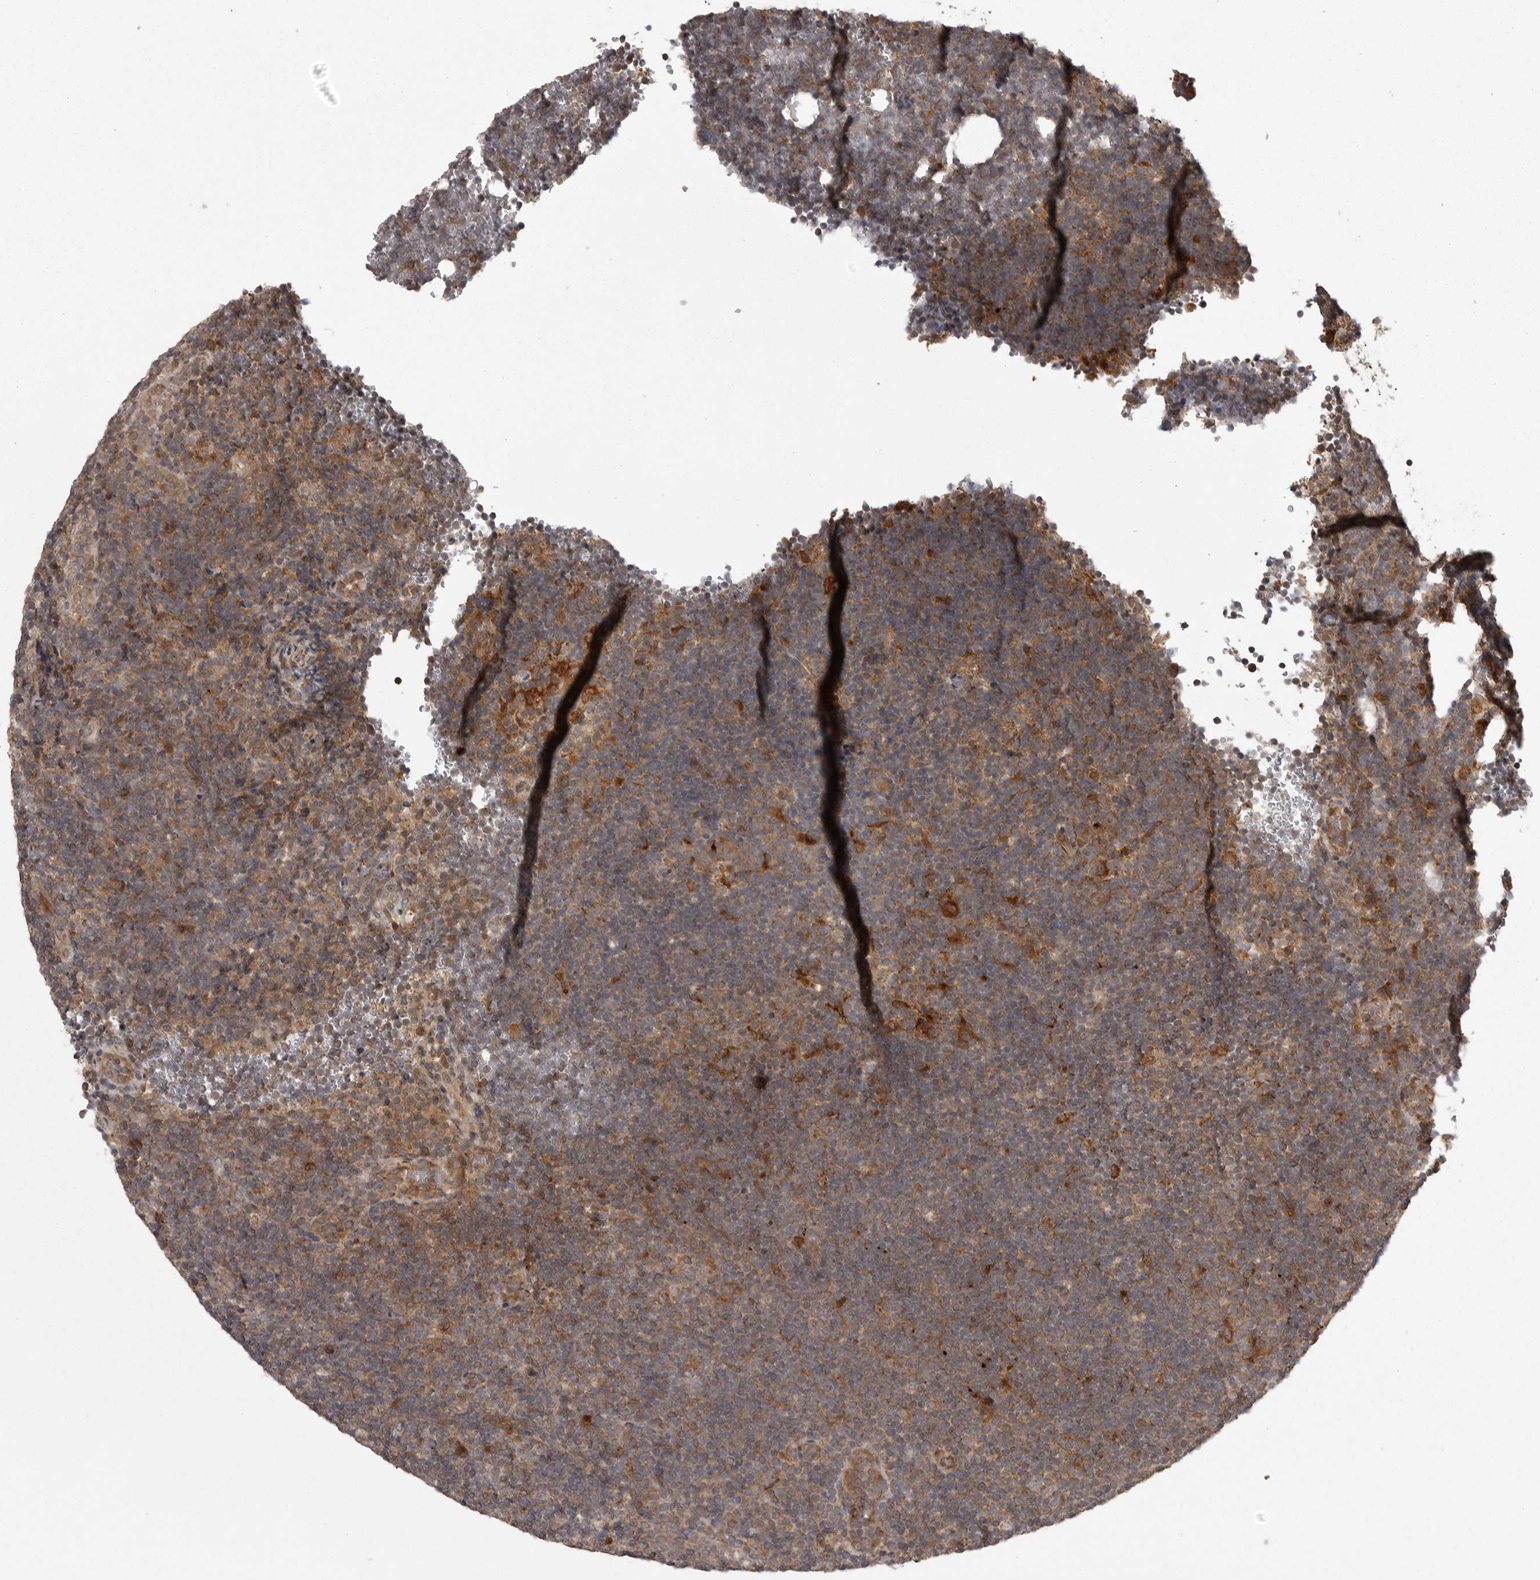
{"staining": {"intensity": "weak", "quantity": ">75%", "location": "cytoplasmic/membranous"}, "tissue": "lymphoma", "cell_type": "Tumor cells", "image_type": "cancer", "snomed": [{"axis": "morphology", "description": "Hodgkin's disease, NOS"}, {"axis": "topography", "description": "Lymph node"}], "caption": "This histopathology image reveals IHC staining of human lymphoma, with low weak cytoplasmic/membranous staining in approximately >75% of tumor cells.", "gene": "GPR31", "patient": {"sex": "female", "age": 57}}